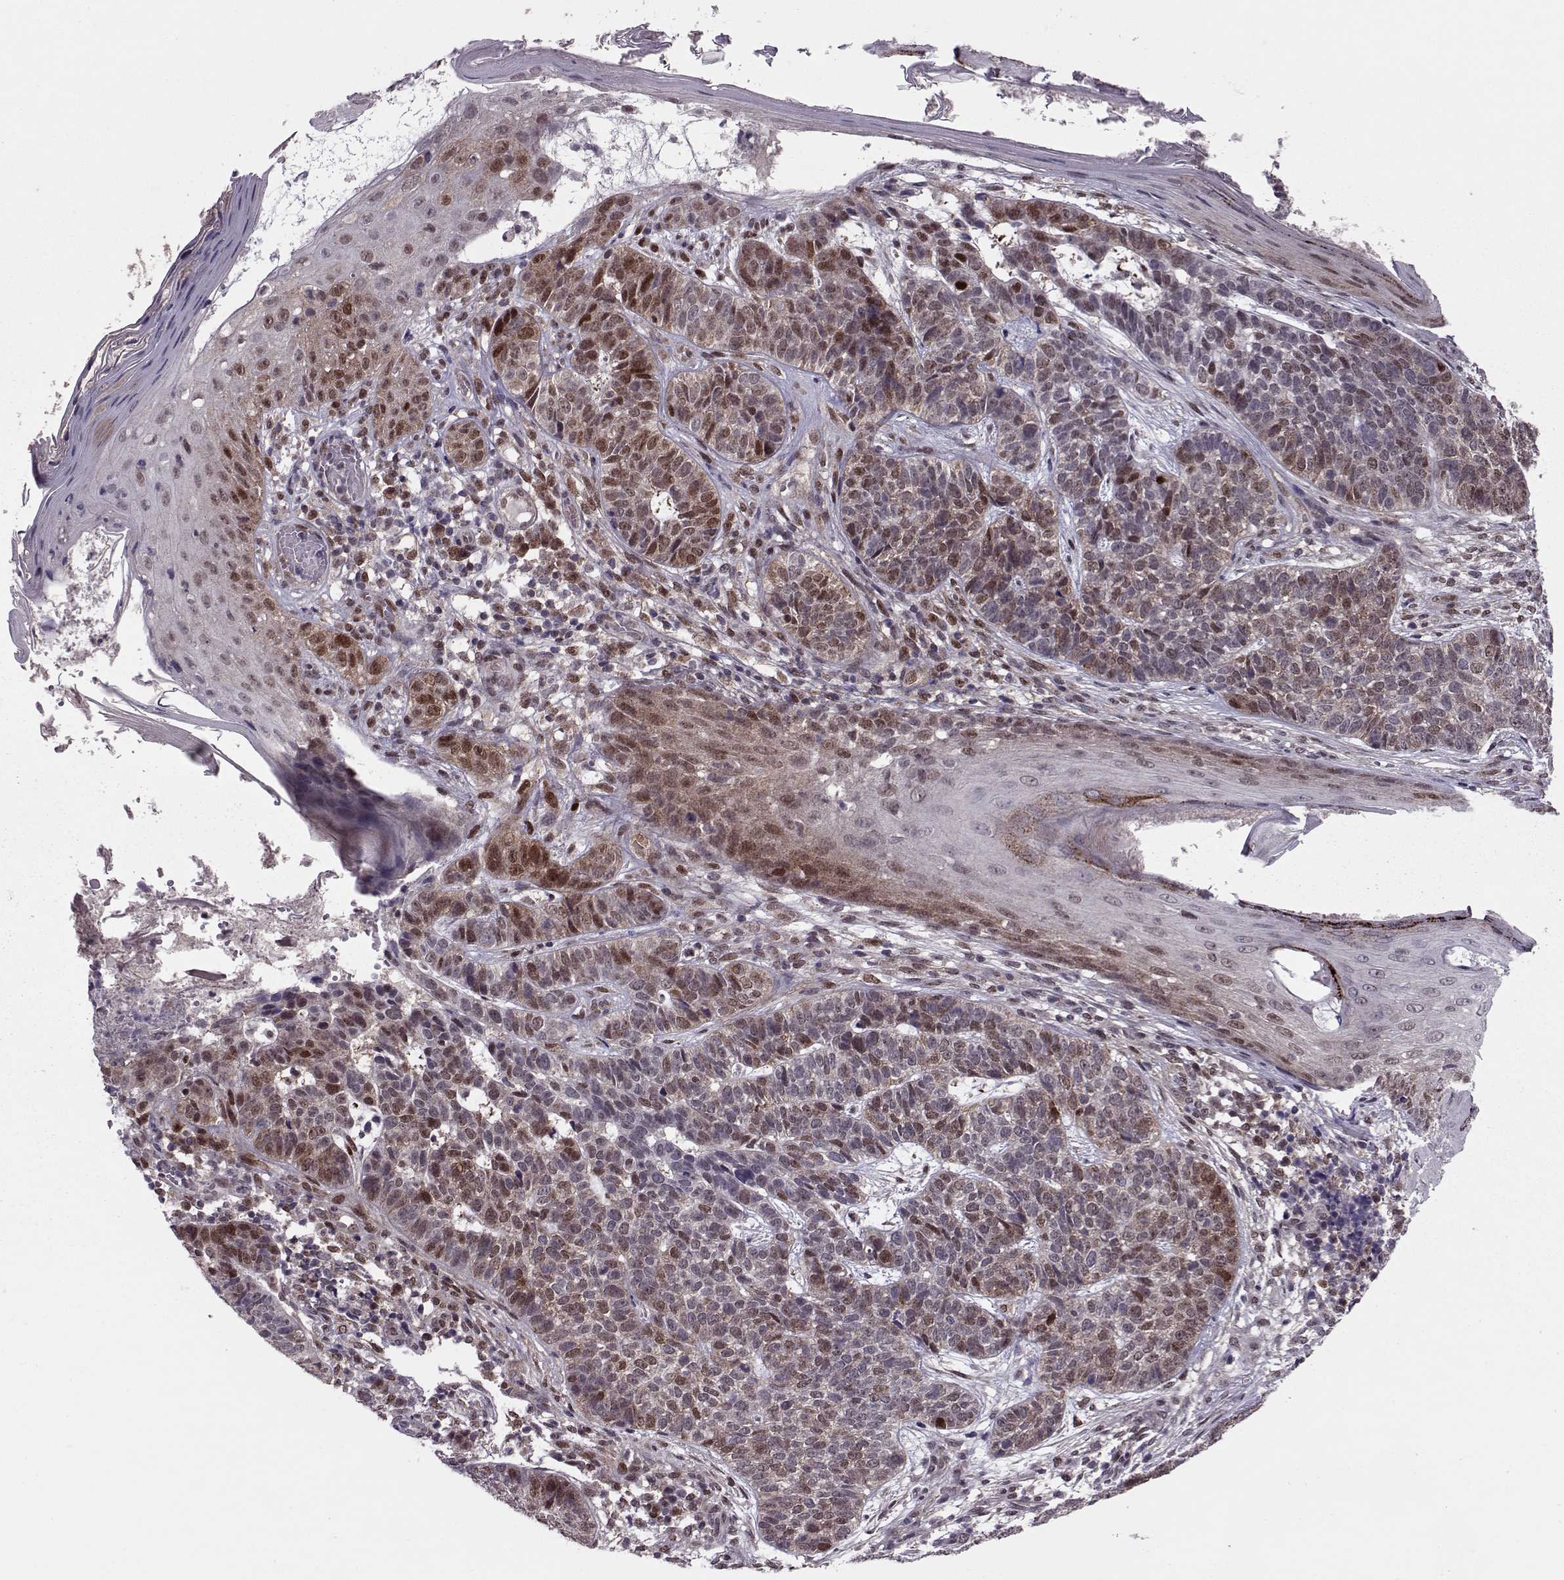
{"staining": {"intensity": "moderate", "quantity": "25%-75%", "location": "cytoplasmic/membranous,nuclear"}, "tissue": "skin cancer", "cell_type": "Tumor cells", "image_type": "cancer", "snomed": [{"axis": "morphology", "description": "Basal cell carcinoma"}, {"axis": "topography", "description": "Skin"}], "caption": "Immunohistochemical staining of basal cell carcinoma (skin) displays medium levels of moderate cytoplasmic/membranous and nuclear protein expression in approximately 25%-75% of tumor cells.", "gene": "CDK4", "patient": {"sex": "female", "age": 69}}